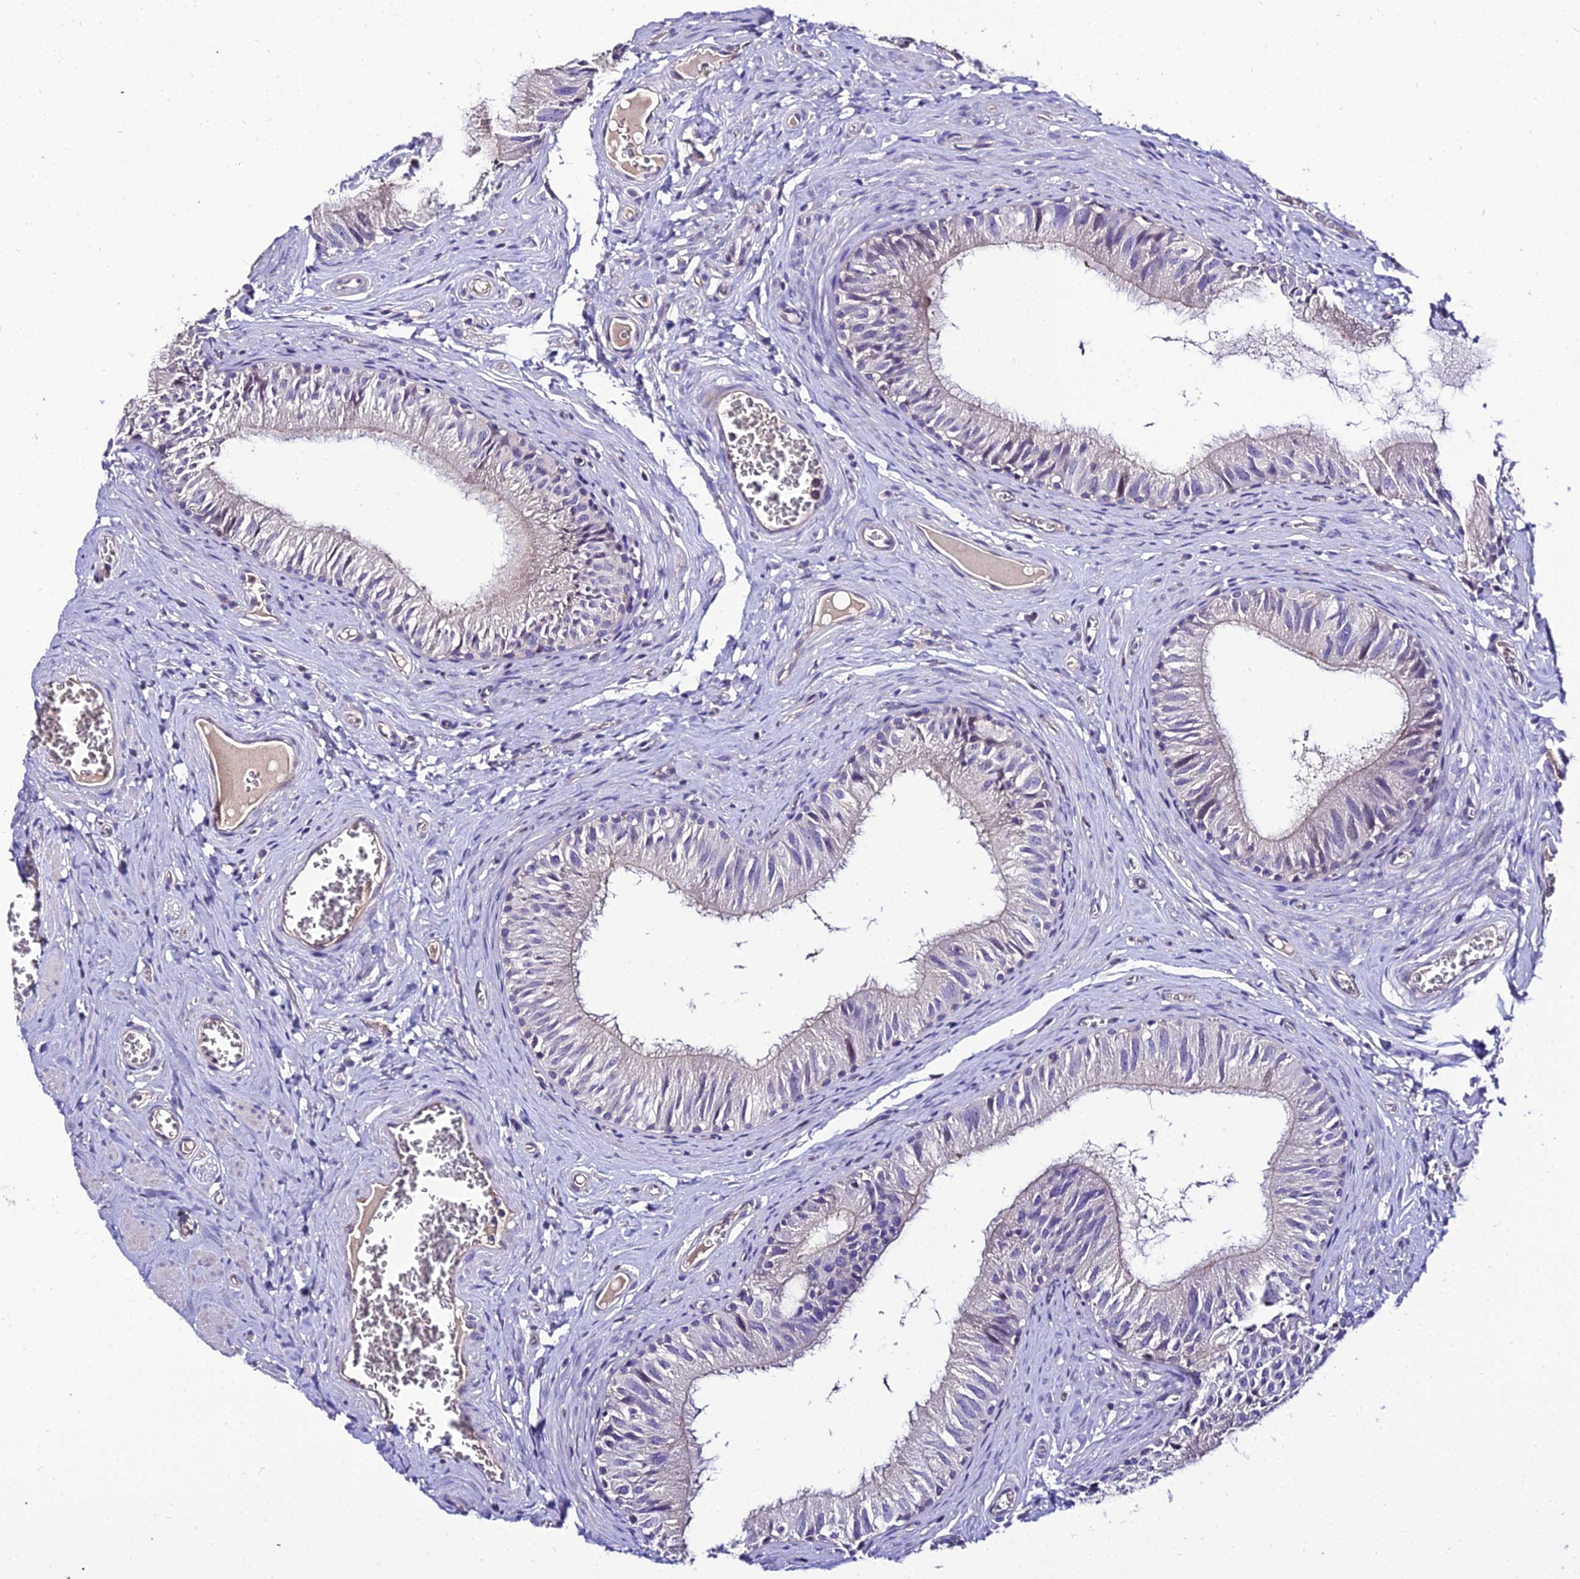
{"staining": {"intensity": "negative", "quantity": "none", "location": "none"}, "tissue": "epididymis", "cell_type": "Glandular cells", "image_type": "normal", "snomed": [{"axis": "morphology", "description": "Normal tissue, NOS"}, {"axis": "topography", "description": "Epididymis"}], "caption": "High magnification brightfield microscopy of unremarkable epididymis stained with DAB (brown) and counterstained with hematoxylin (blue): glandular cells show no significant positivity.", "gene": "SHQ1", "patient": {"sex": "male", "age": 42}}